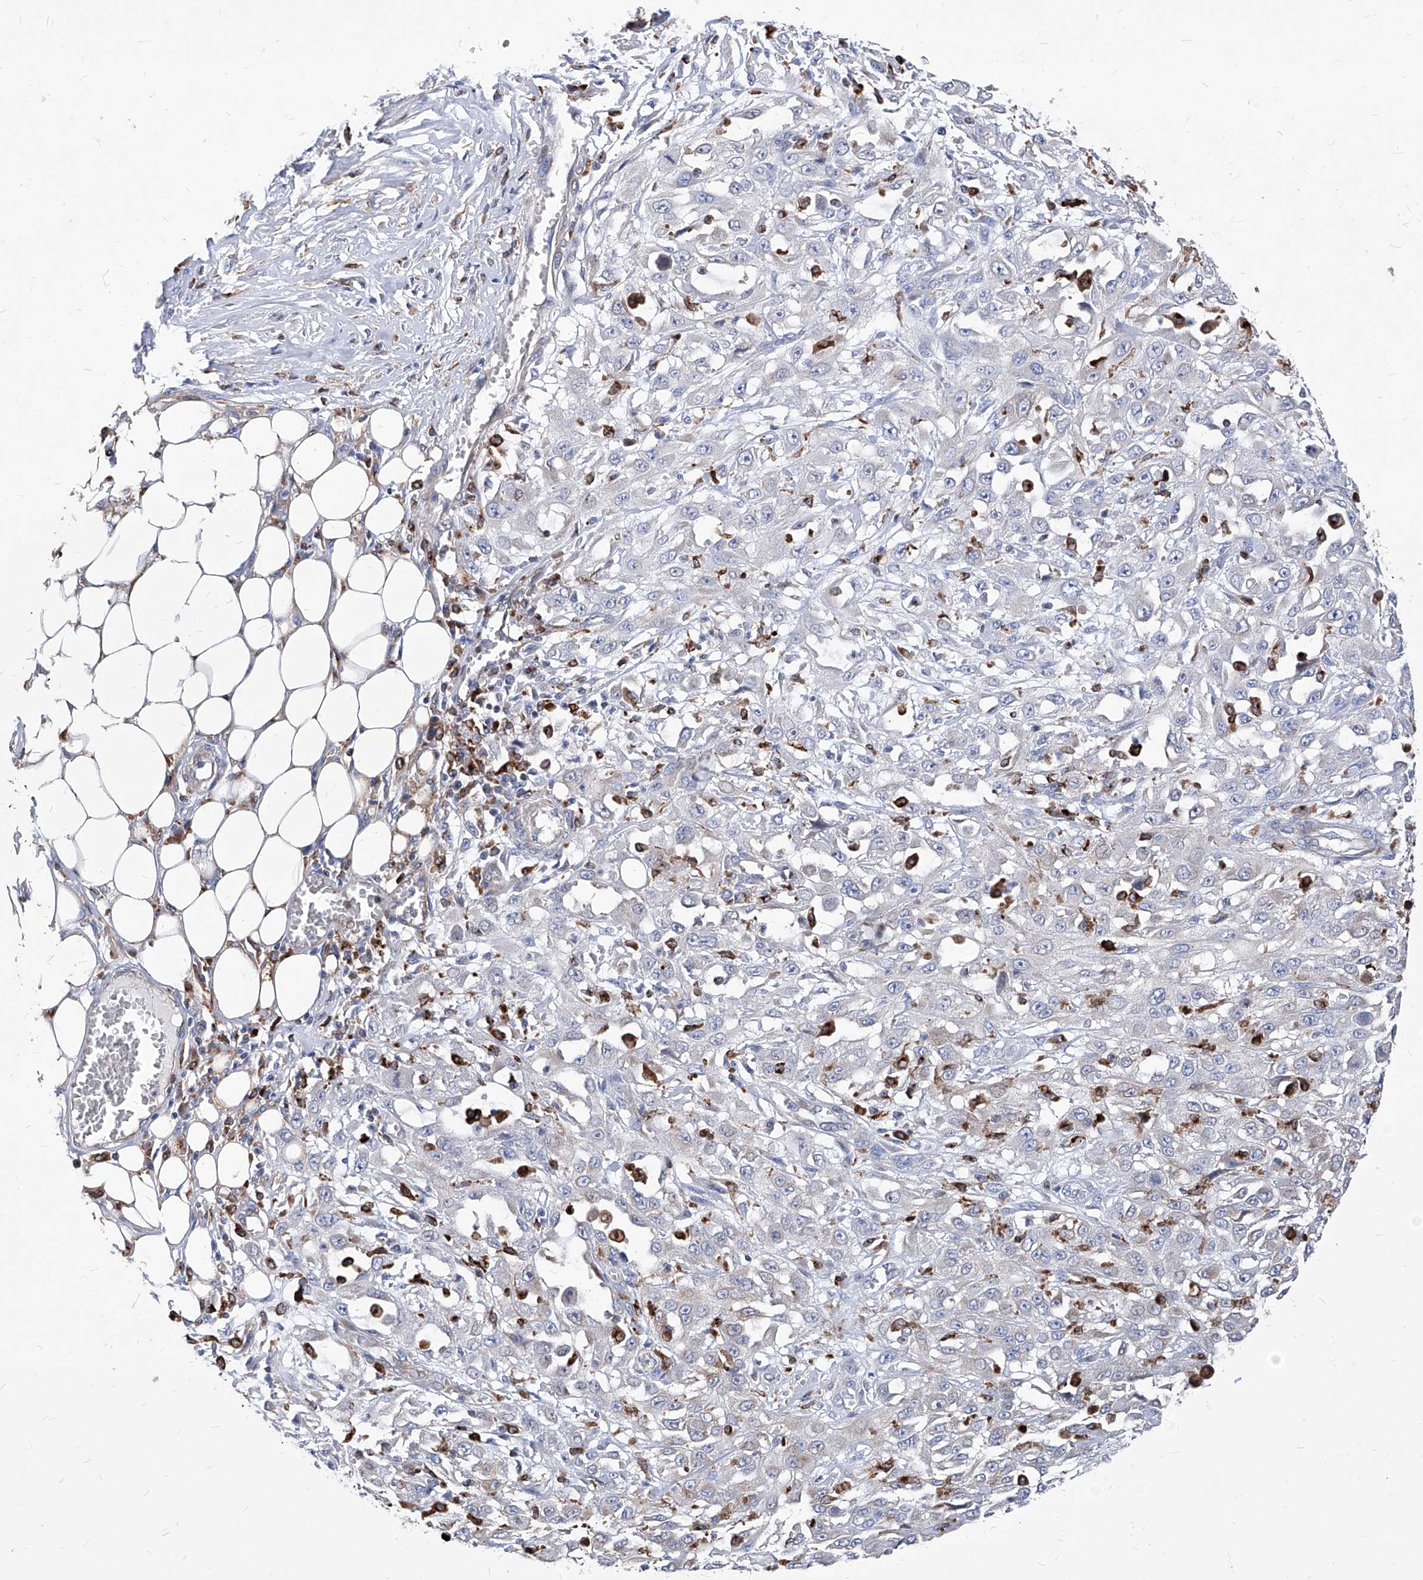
{"staining": {"intensity": "negative", "quantity": "none", "location": "none"}, "tissue": "skin cancer", "cell_type": "Tumor cells", "image_type": "cancer", "snomed": [{"axis": "morphology", "description": "Squamous cell carcinoma, NOS"}, {"axis": "morphology", "description": "Squamous cell carcinoma, metastatic, NOS"}, {"axis": "topography", "description": "Skin"}, {"axis": "topography", "description": "Lymph node"}], "caption": "Tumor cells are negative for protein expression in human metastatic squamous cell carcinoma (skin).", "gene": "UBOX5", "patient": {"sex": "male", "age": 75}}